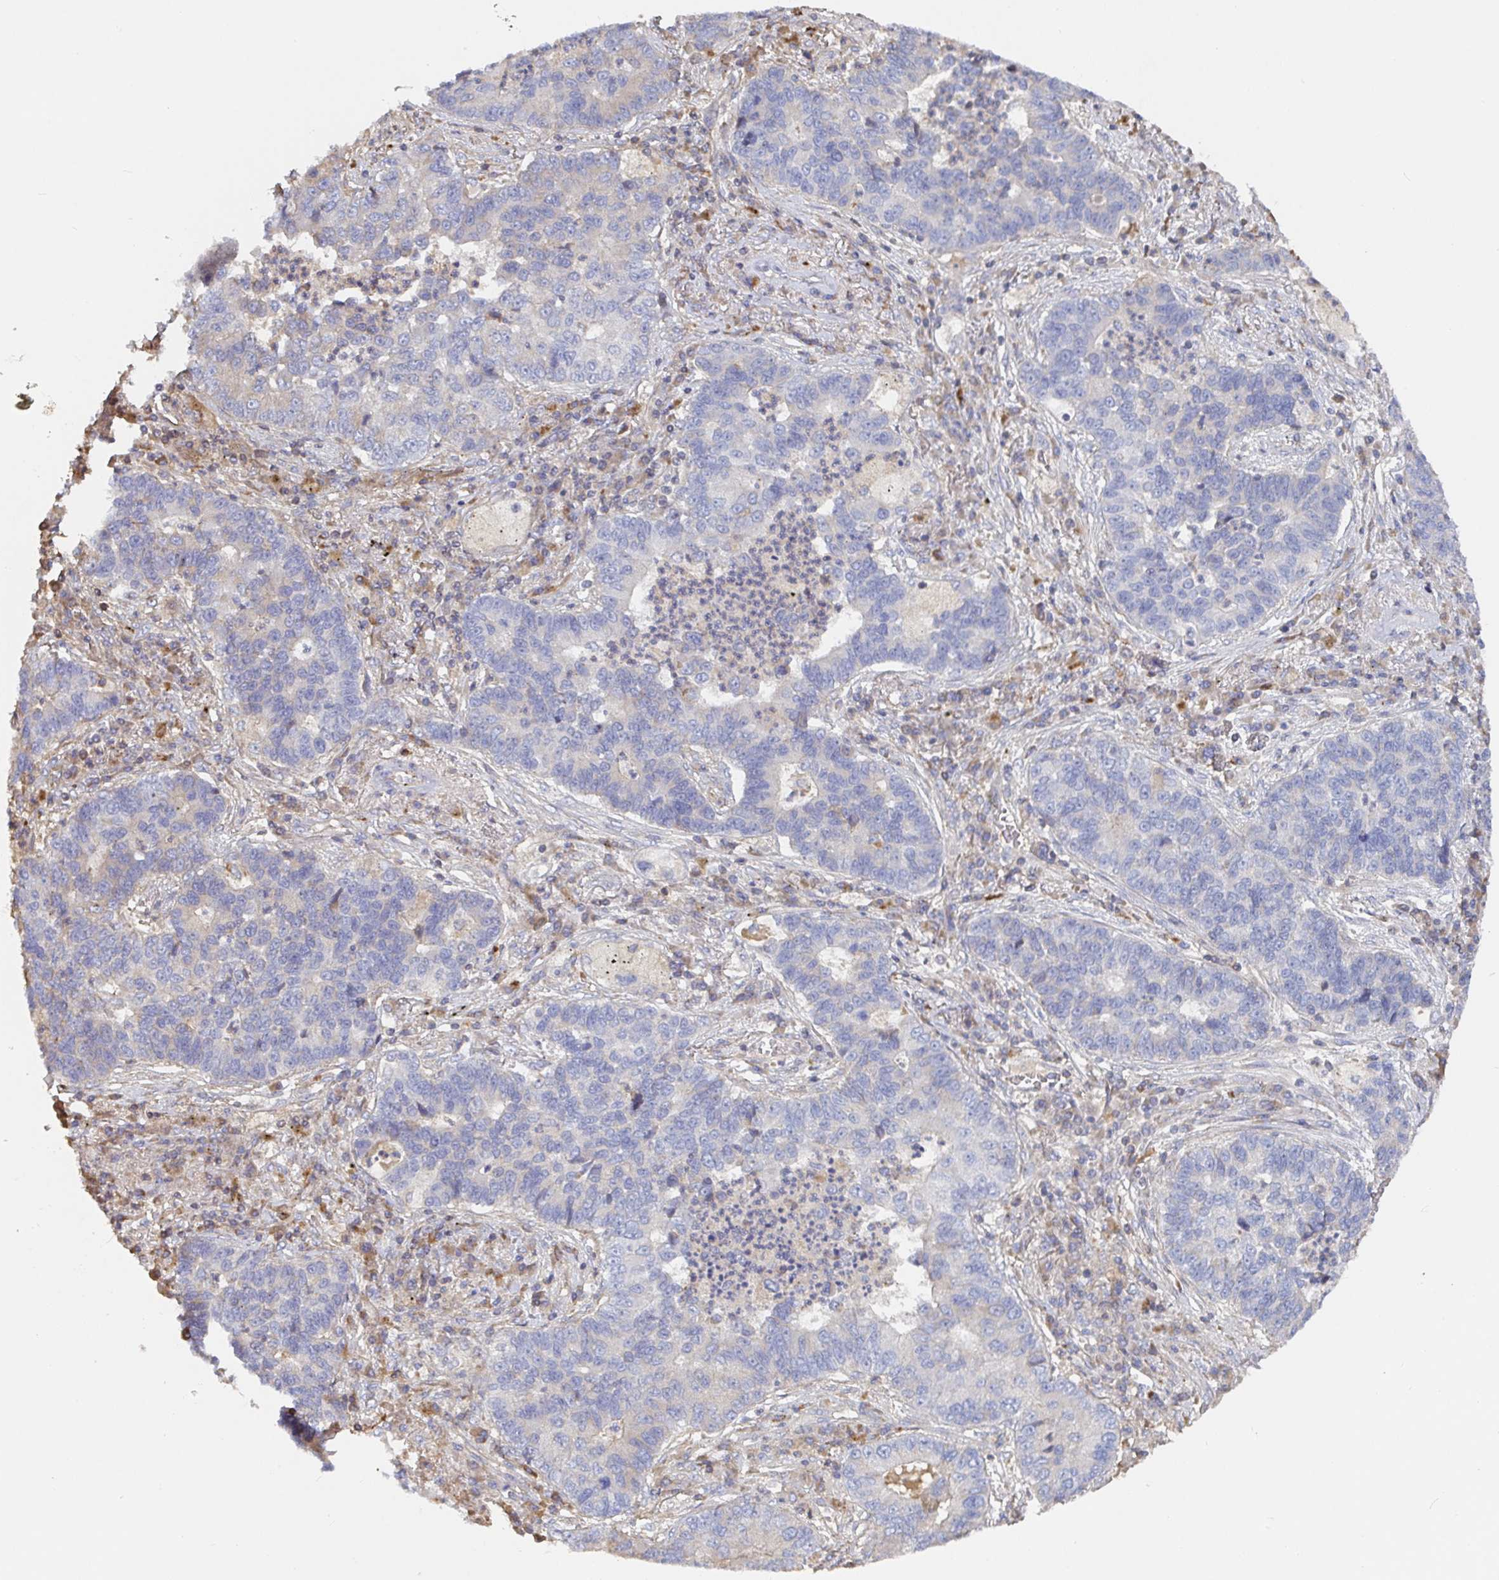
{"staining": {"intensity": "negative", "quantity": "none", "location": "none"}, "tissue": "lung cancer", "cell_type": "Tumor cells", "image_type": "cancer", "snomed": [{"axis": "morphology", "description": "Adenocarcinoma, NOS"}, {"axis": "topography", "description": "Lung"}], "caption": "Image shows no significant protein staining in tumor cells of lung adenocarcinoma.", "gene": "IRAK2", "patient": {"sex": "female", "age": 57}}